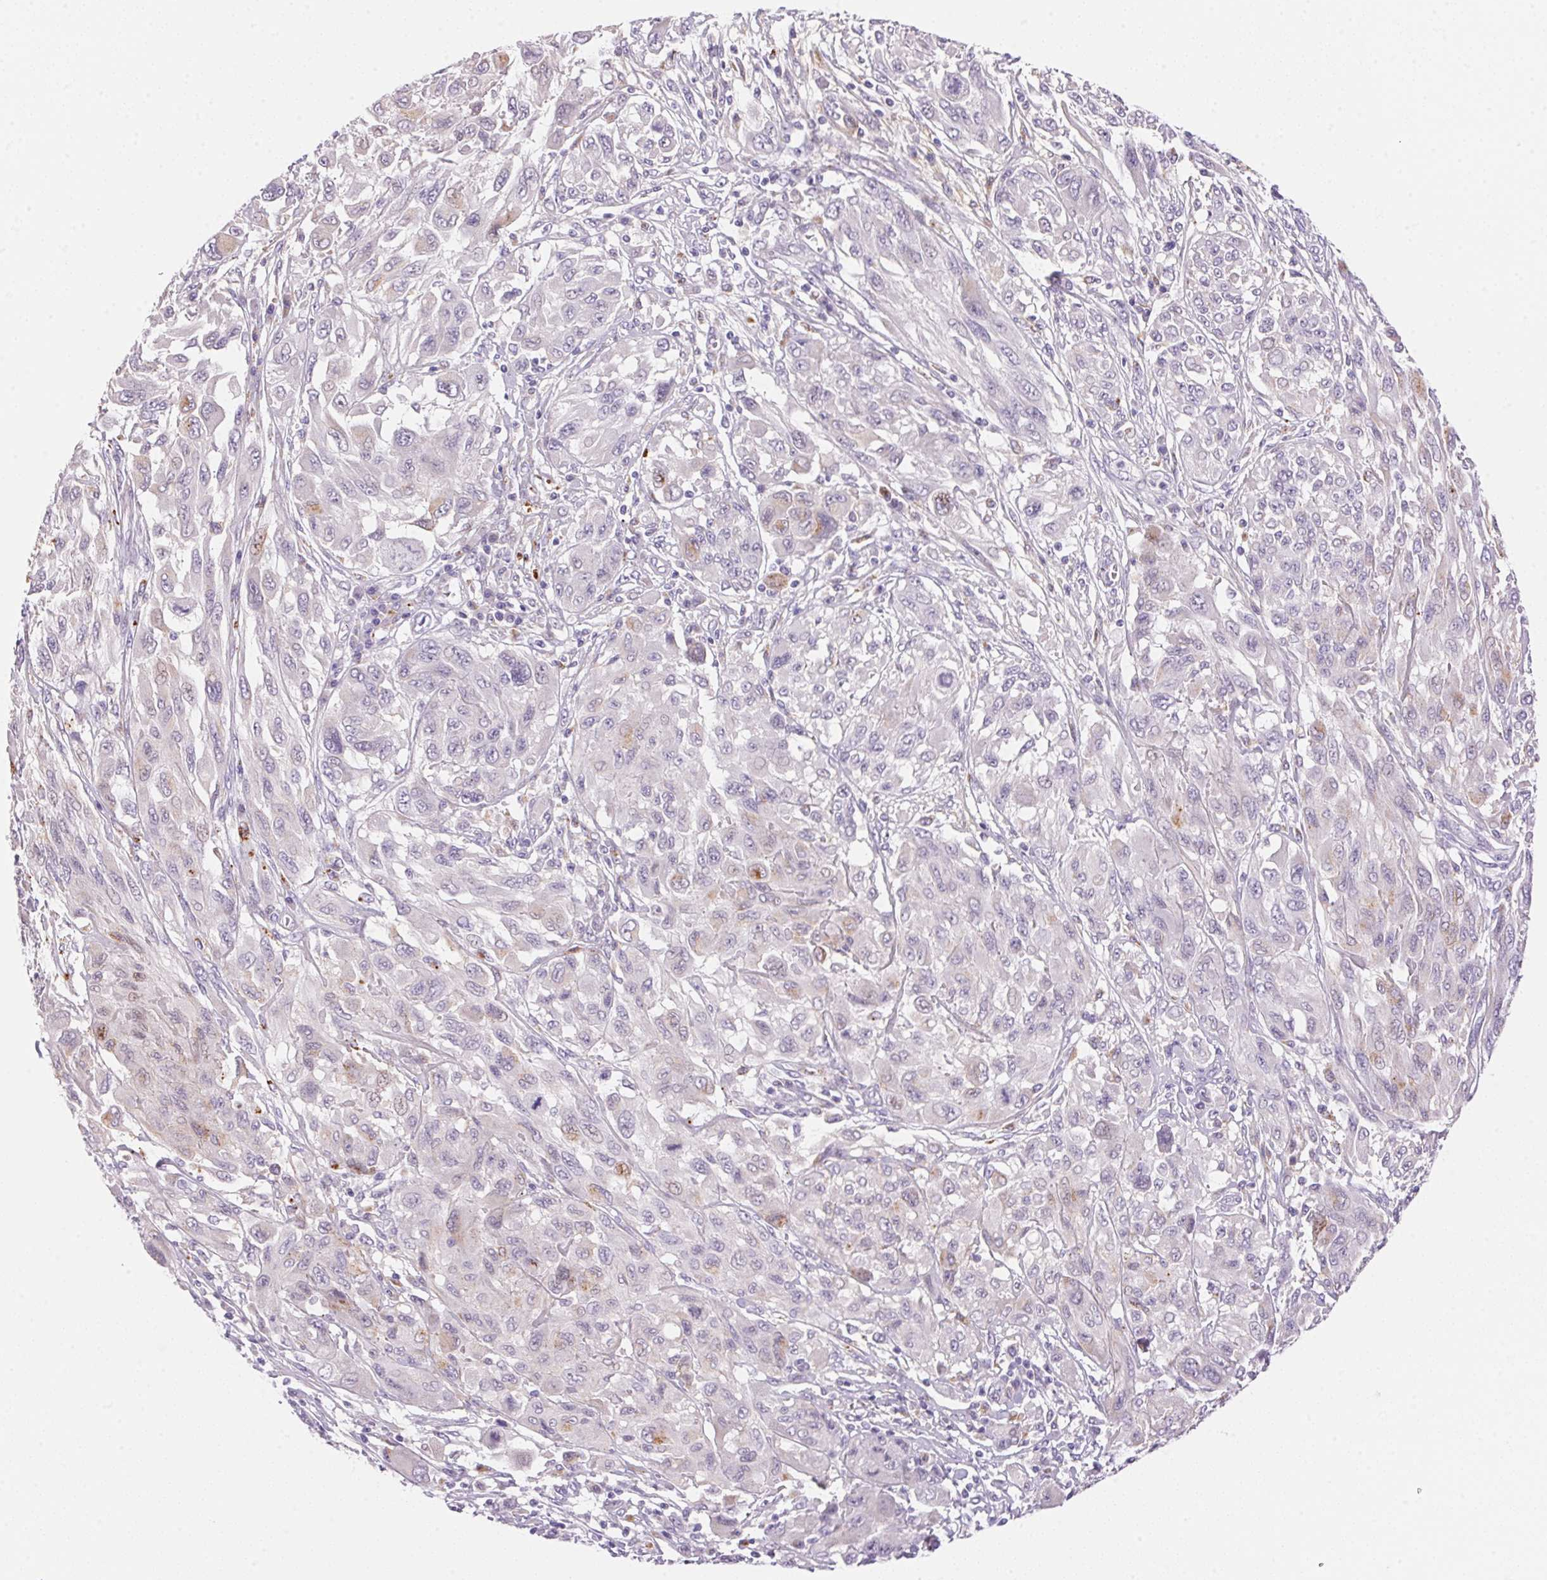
{"staining": {"intensity": "negative", "quantity": "none", "location": "none"}, "tissue": "melanoma", "cell_type": "Tumor cells", "image_type": "cancer", "snomed": [{"axis": "morphology", "description": "Malignant melanoma, NOS"}, {"axis": "topography", "description": "Skin"}], "caption": "Immunohistochemistry of human melanoma displays no expression in tumor cells.", "gene": "TEKT1", "patient": {"sex": "female", "age": 91}}